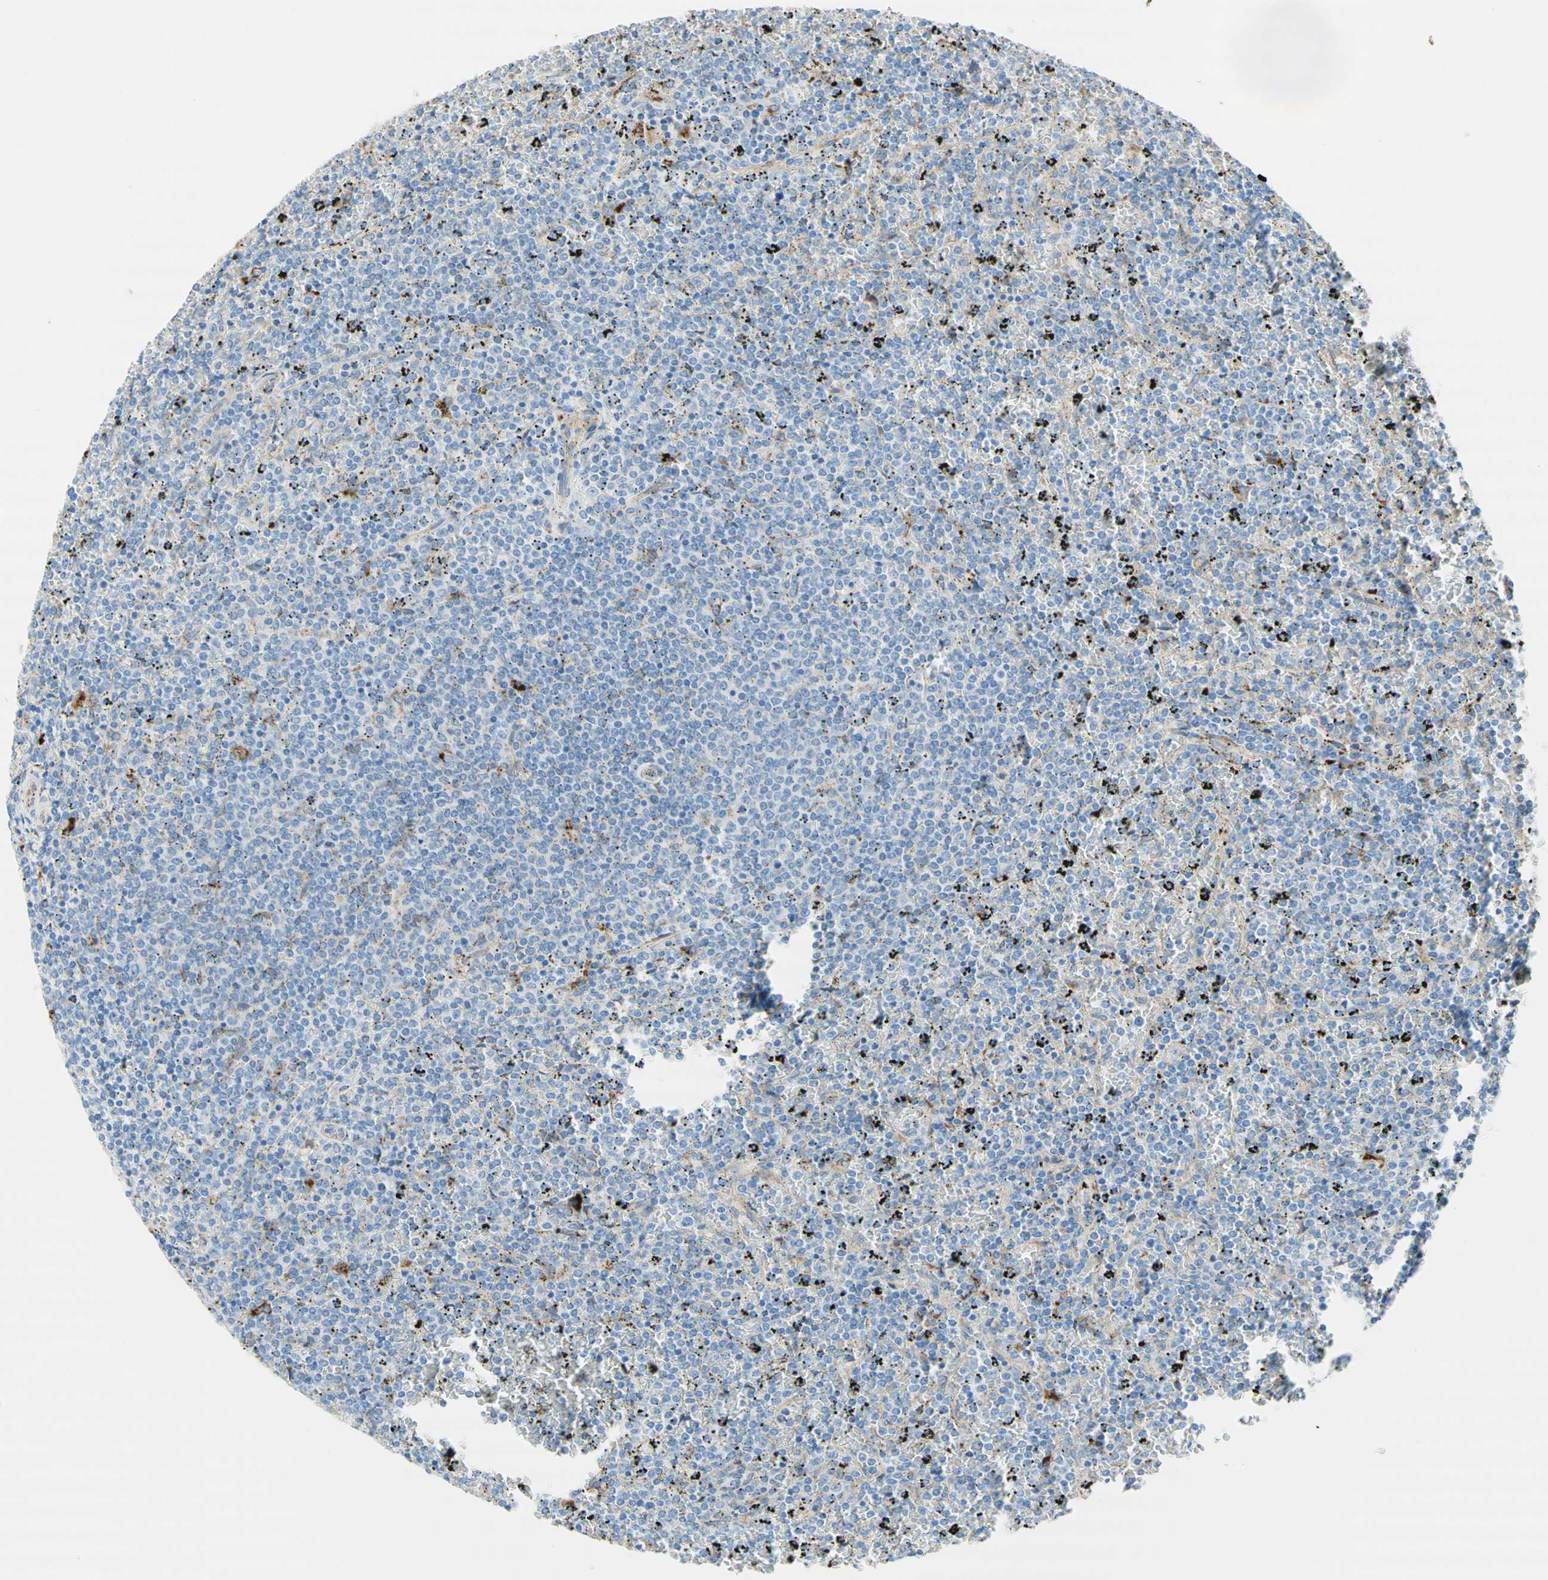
{"staining": {"intensity": "negative", "quantity": "none", "location": "none"}, "tissue": "lymphoma", "cell_type": "Tumor cells", "image_type": "cancer", "snomed": [{"axis": "morphology", "description": "Malignant lymphoma, non-Hodgkin's type, Low grade"}, {"axis": "topography", "description": "Spleen"}], "caption": "High magnification brightfield microscopy of lymphoma stained with DAB (brown) and counterstained with hematoxylin (blue): tumor cells show no significant staining.", "gene": "URB2", "patient": {"sex": "female", "age": 77}}